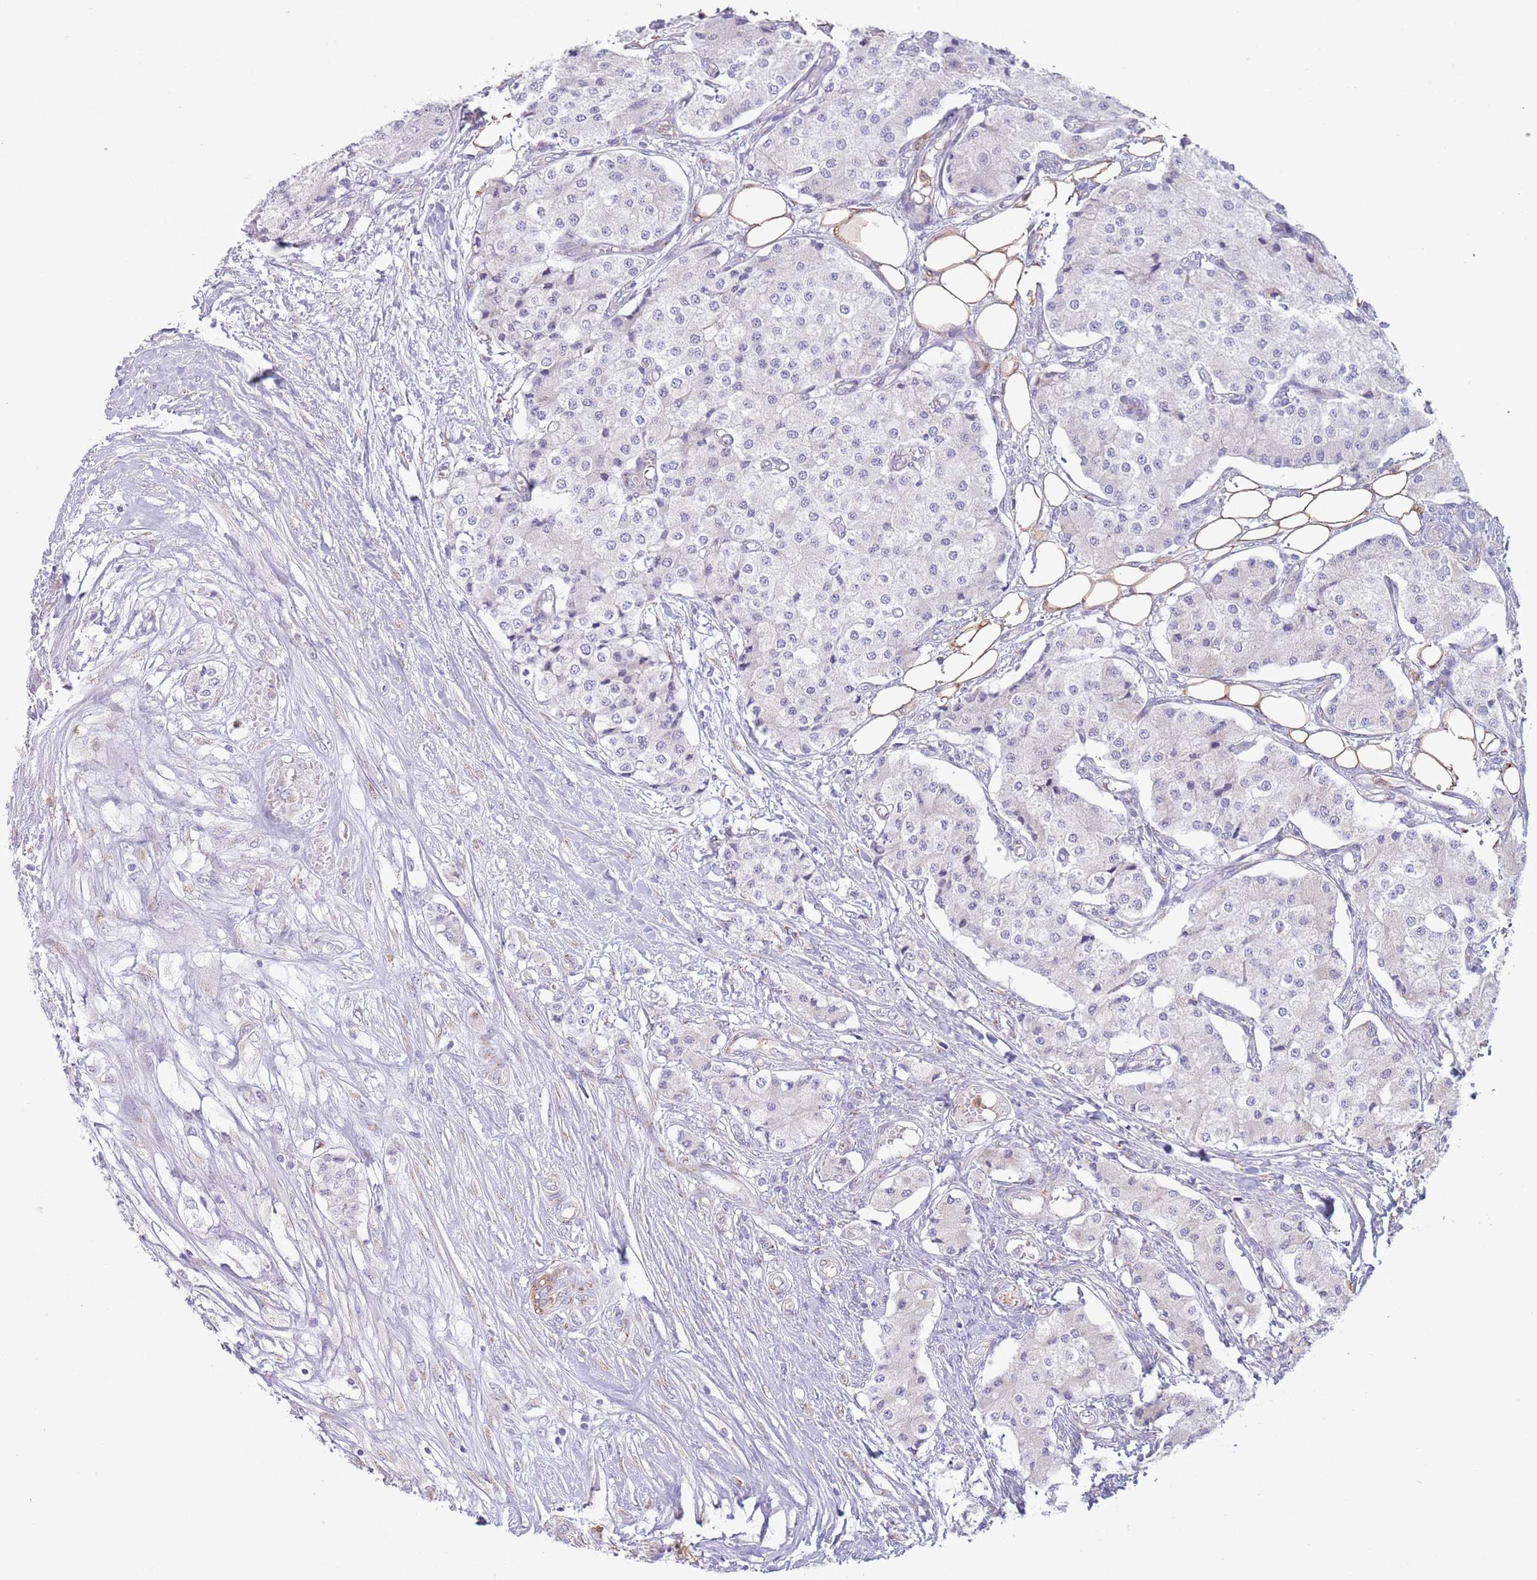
{"staining": {"intensity": "negative", "quantity": "none", "location": "none"}, "tissue": "carcinoid", "cell_type": "Tumor cells", "image_type": "cancer", "snomed": [{"axis": "morphology", "description": "Carcinoid, malignant, NOS"}, {"axis": "topography", "description": "Colon"}], "caption": "A histopathology image of malignant carcinoid stained for a protein displays no brown staining in tumor cells. The staining was performed using DAB (3,3'-diaminobenzidine) to visualize the protein expression in brown, while the nuclei were stained in blue with hematoxylin (Magnification: 20x).", "gene": "C20orf96", "patient": {"sex": "female", "age": 52}}